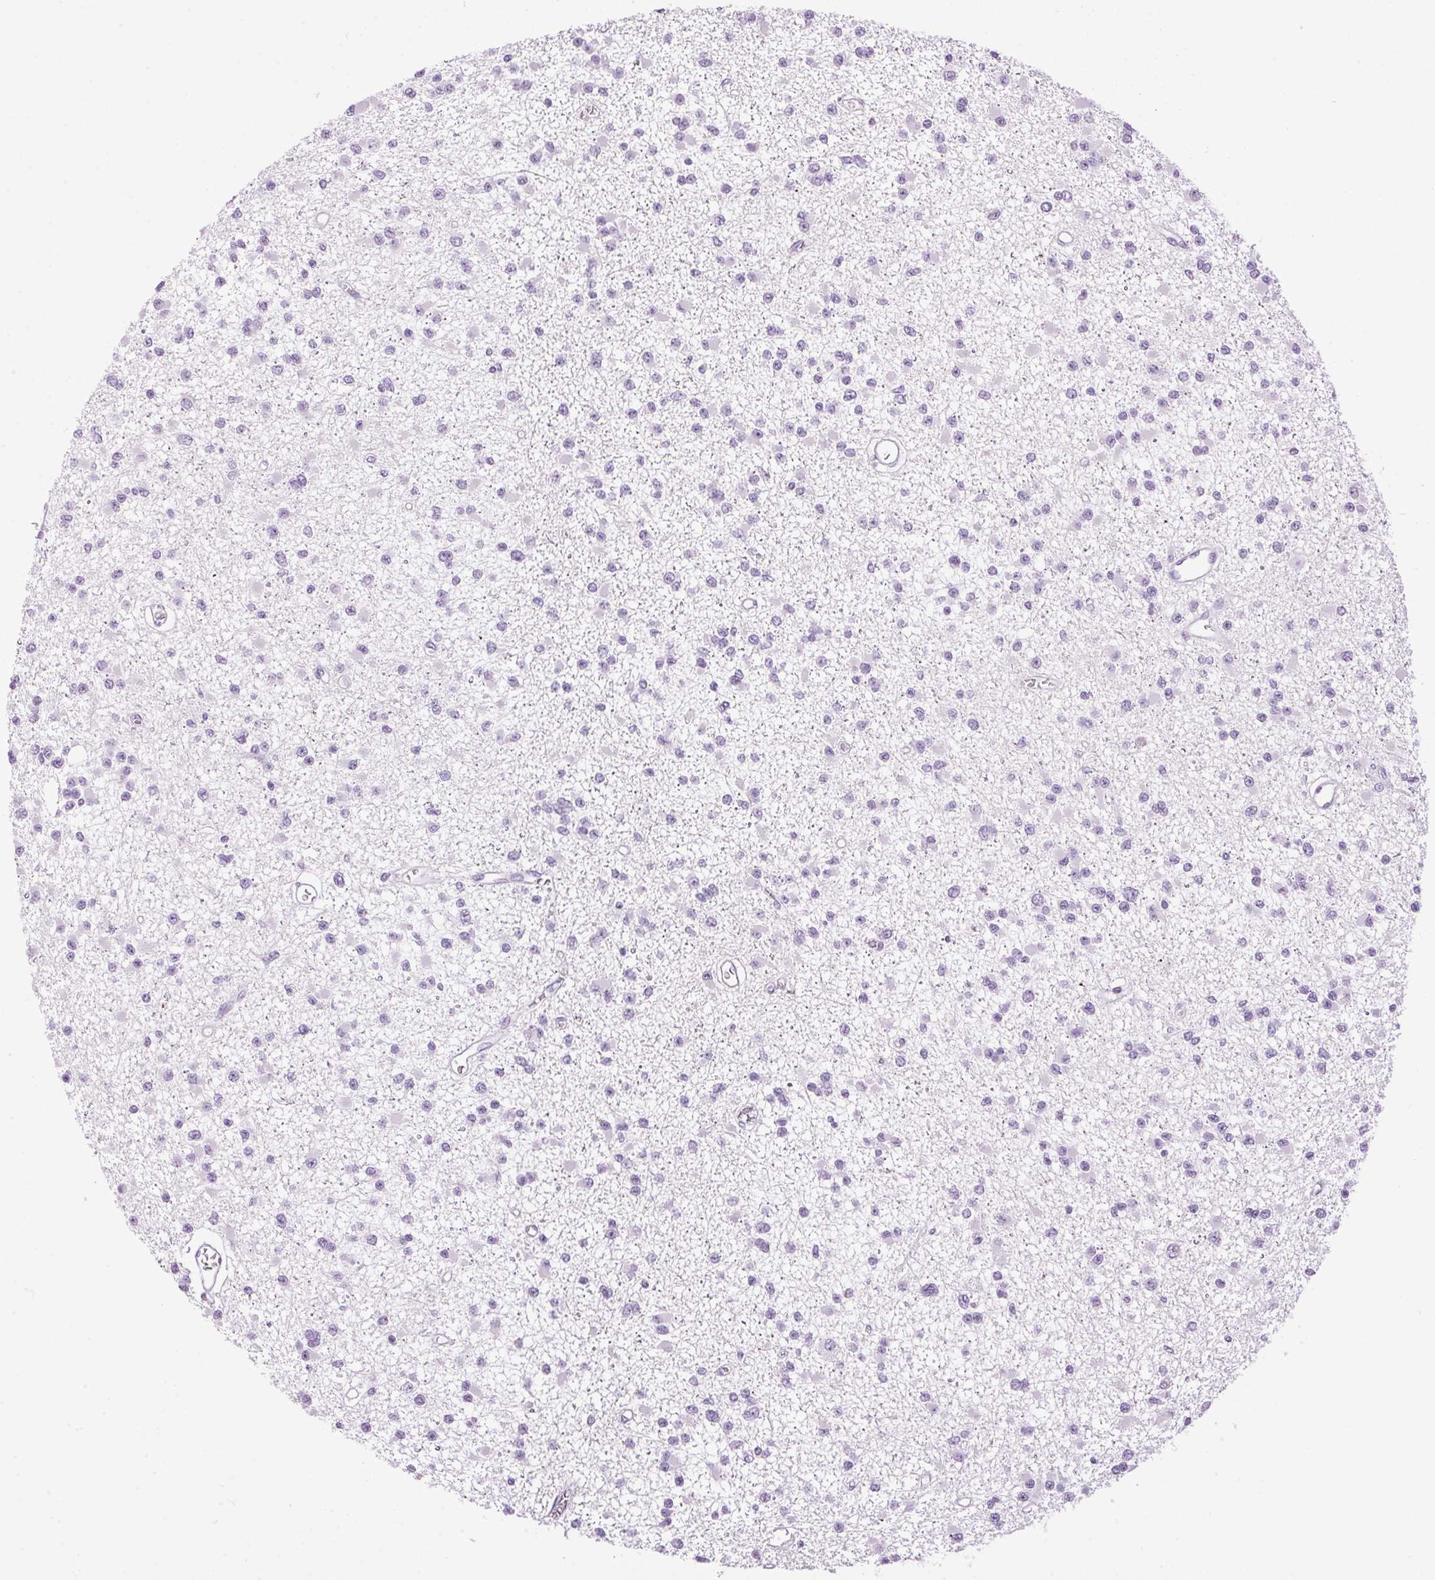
{"staining": {"intensity": "negative", "quantity": "none", "location": "none"}, "tissue": "glioma", "cell_type": "Tumor cells", "image_type": "cancer", "snomed": [{"axis": "morphology", "description": "Glioma, malignant, Low grade"}, {"axis": "topography", "description": "Brain"}], "caption": "Immunohistochemical staining of glioma demonstrates no significant staining in tumor cells.", "gene": "TMEM88B", "patient": {"sex": "female", "age": 22}}